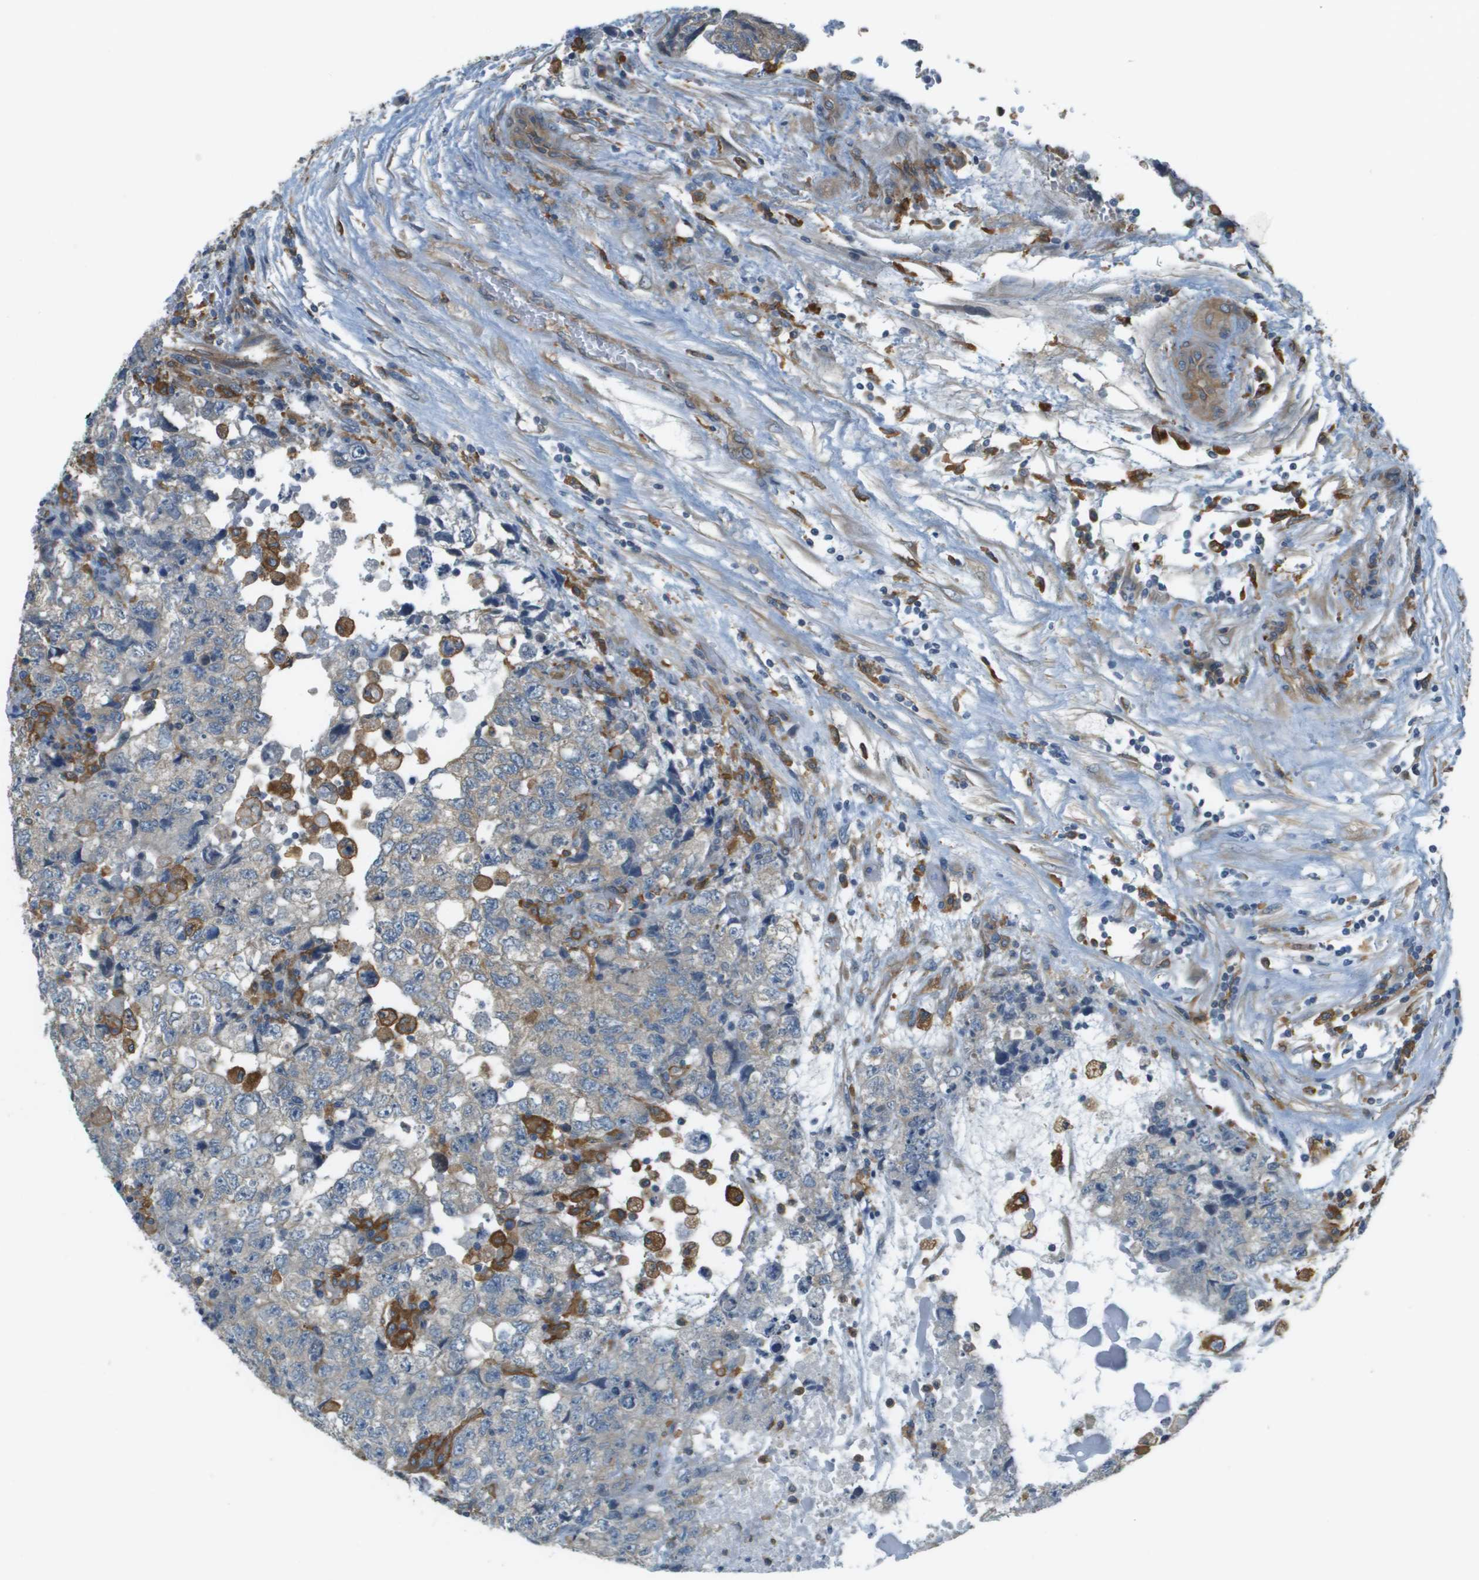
{"staining": {"intensity": "negative", "quantity": "none", "location": "none"}, "tissue": "testis cancer", "cell_type": "Tumor cells", "image_type": "cancer", "snomed": [{"axis": "morphology", "description": "Carcinoma, Embryonal, NOS"}, {"axis": "topography", "description": "Testis"}], "caption": "Testis cancer (embryonal carcinoma) was stained to show a protein in brown. There is no significant staining in tumor cells.", "gene": "CORO1B", "patient": {"sex": "male", "age": 36}}